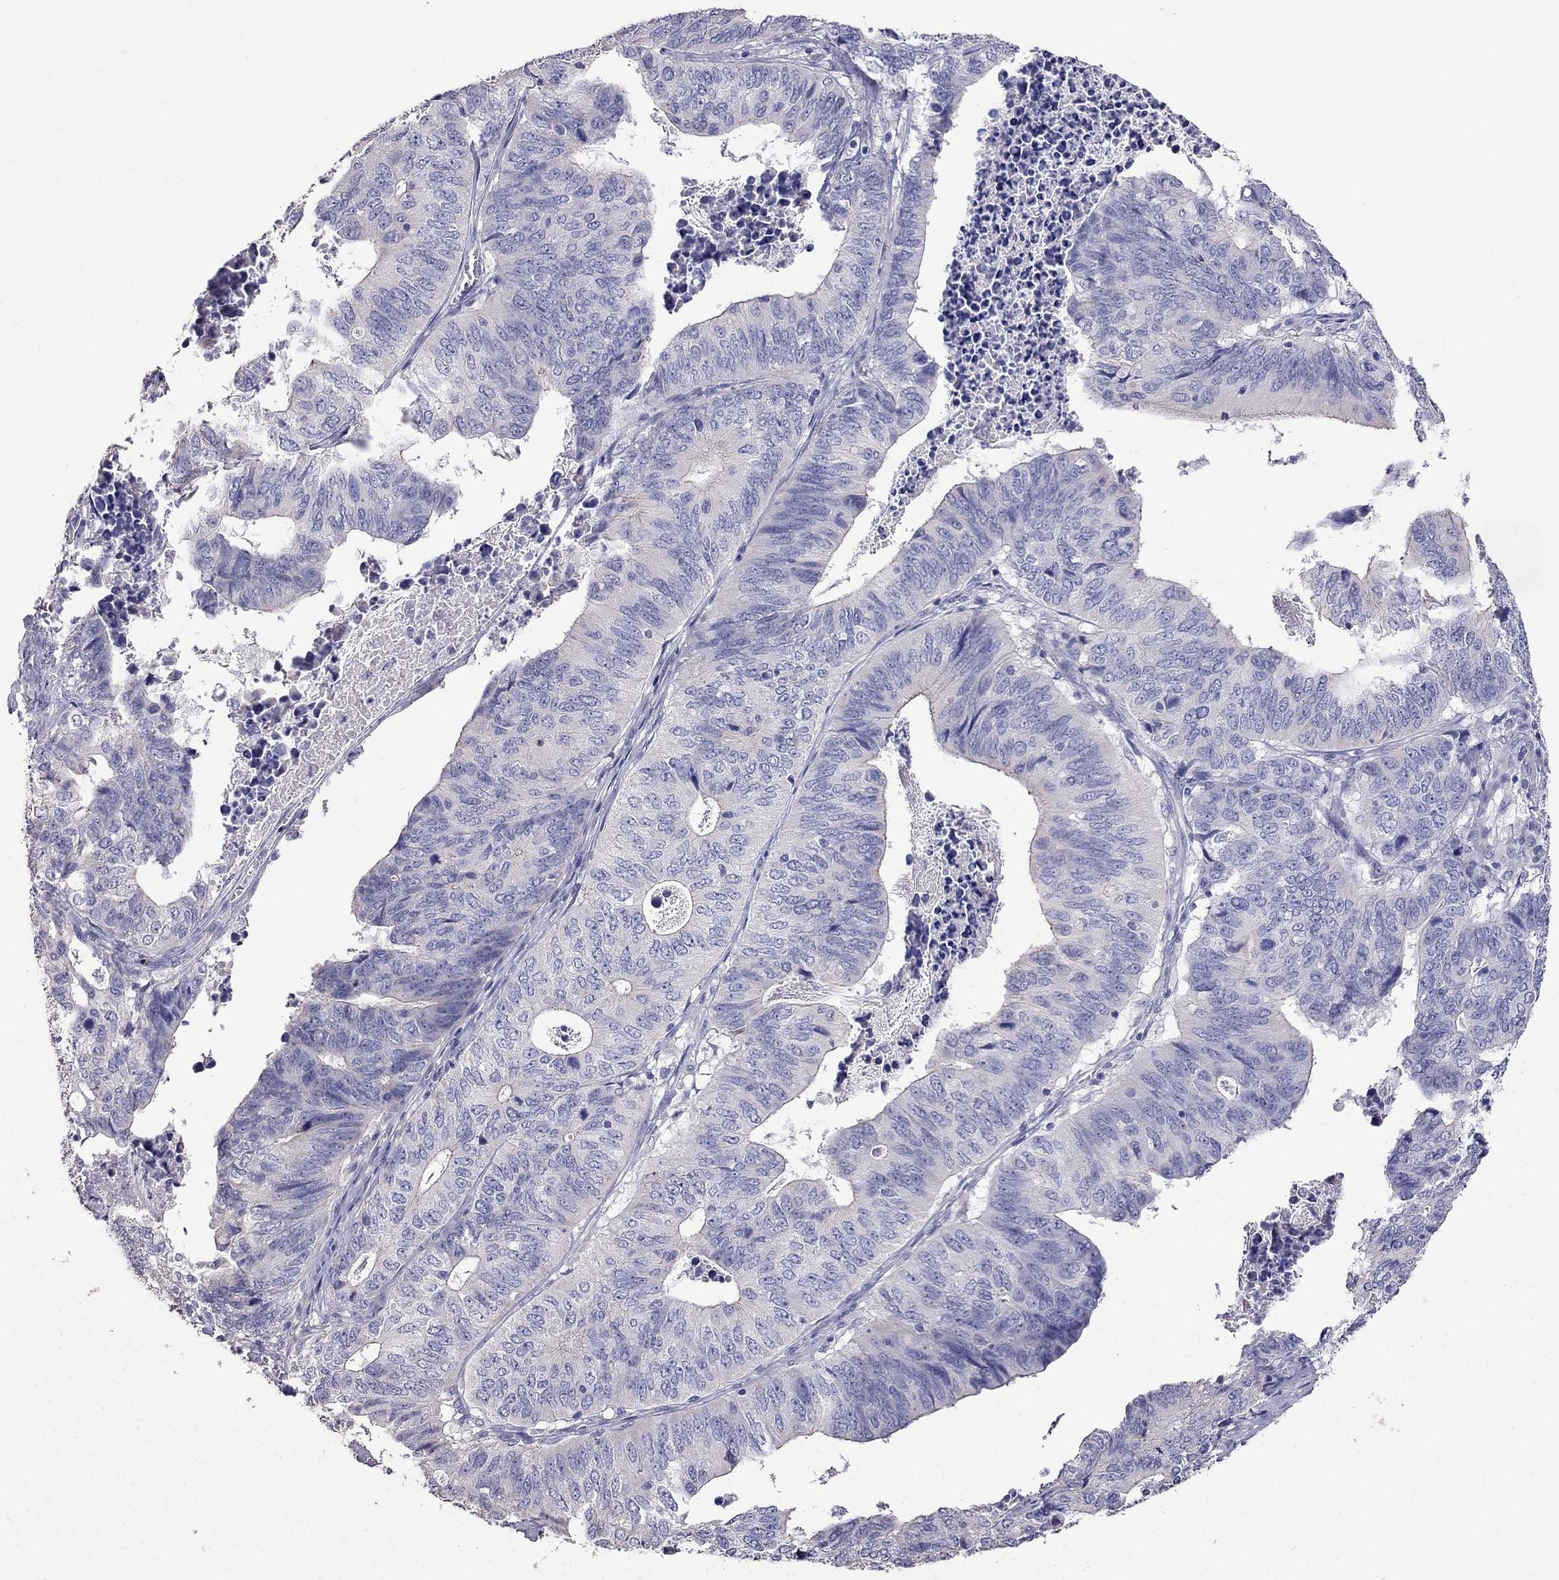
{"staining": {"intensity": "negative", "quantity": "none", "location": "none"}, "tissue": "stomach cancer", "cell_type": "Tumor cells", "image_type": "cancer", "snomed": [{"axis": "morphology", "description": "Adenocarcinoma, NOS"}, {"axis": "topography", "description": "Stomach, upper"}], "caption": "This is an IHC histopathology image of stomach adenocarcinoma. There is no staining in tumor cells.", "gene": "AK5", "patient": {"sex": "female", "age": 67}}